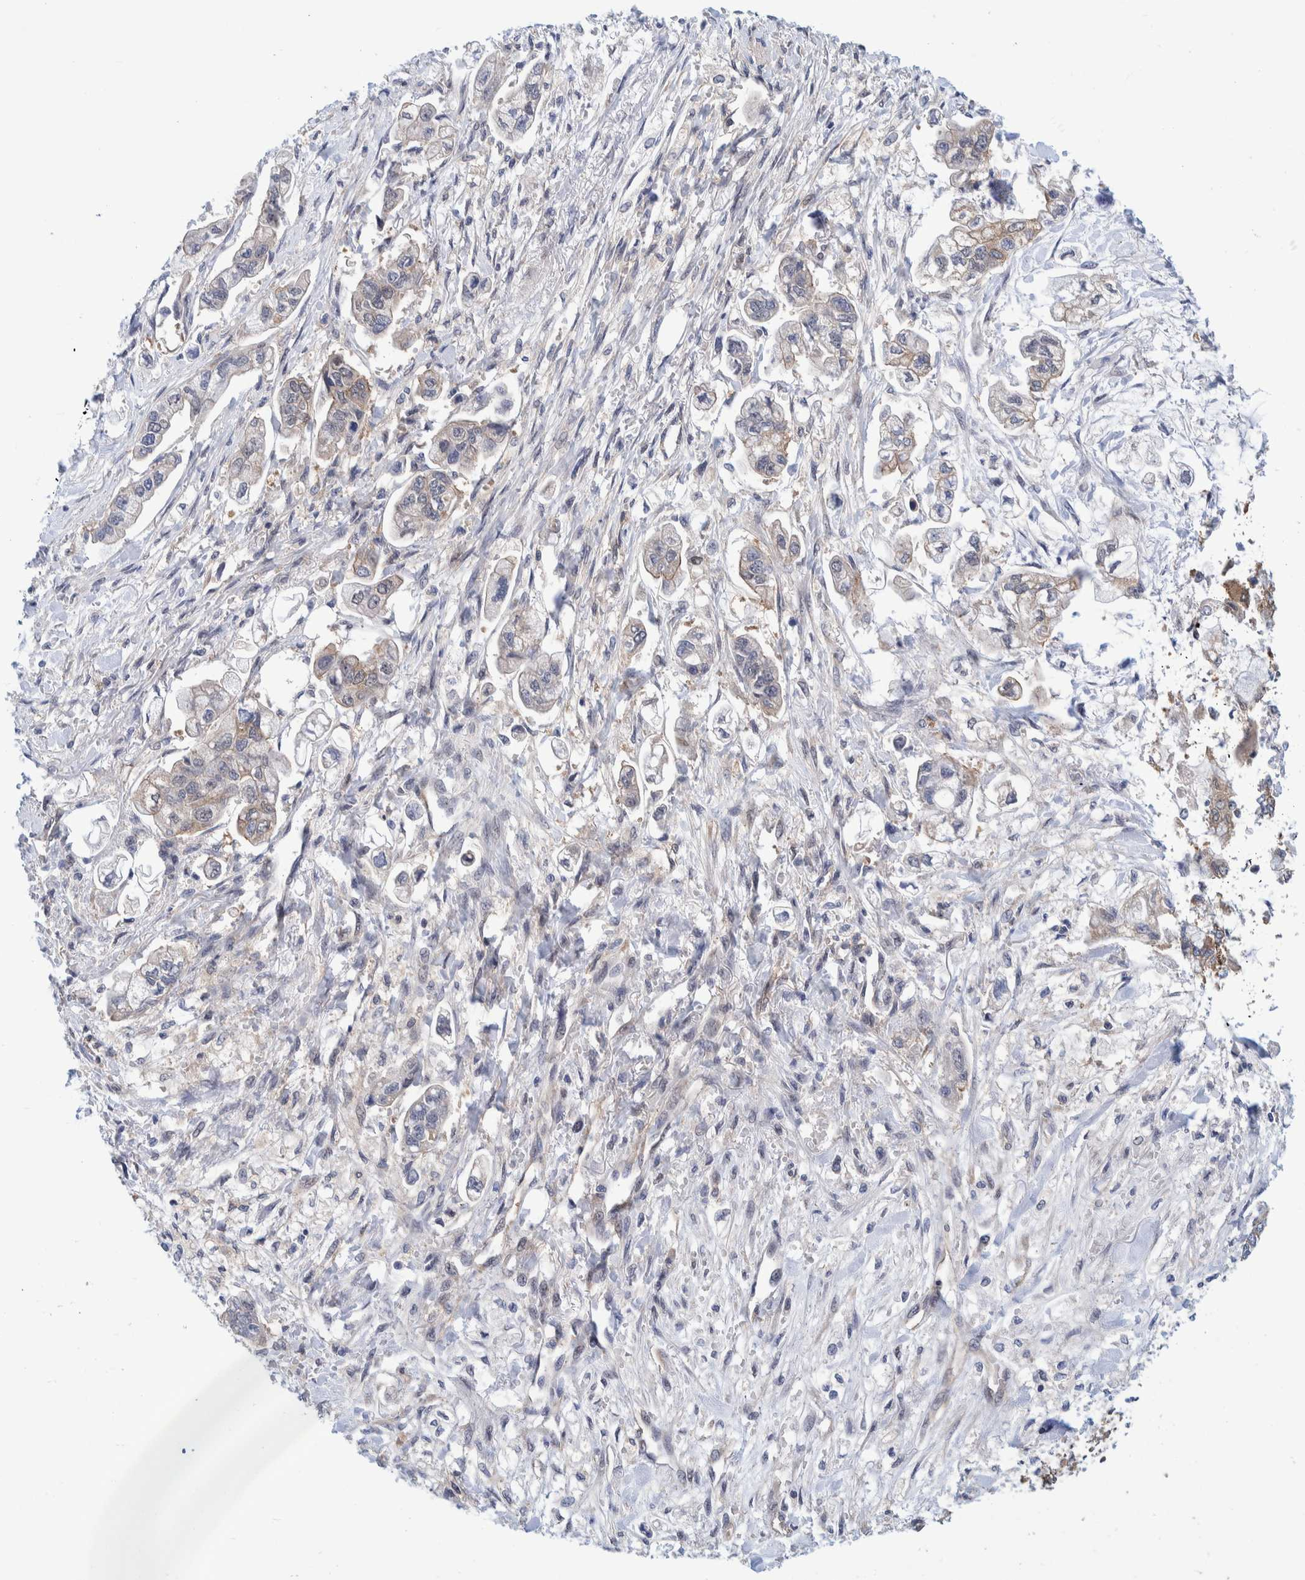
{"staining": {"intensity": "weak", "quantity": "<25%", "location": "cytoplasmic/membranous"}, "tissue": "stomach cancer", "cell_type": "Tumor cells", "image_type": "cancer", "snomed": [{"axis": "morphology", "description": "Normal tissue, NOS"}, {"axis": "morphology", "description": "Adenocarcinoma, NOS"}, {"axis": "topography", "description": "Stomach"}], "caption": "Photomicrograph shows no significant protein staining in tumor cells of stomach cancer (adenocarcinoma). Nuclei are stained in blue.", "gene": "PFAS", "patient": {"sex": "male", "age": 62}}